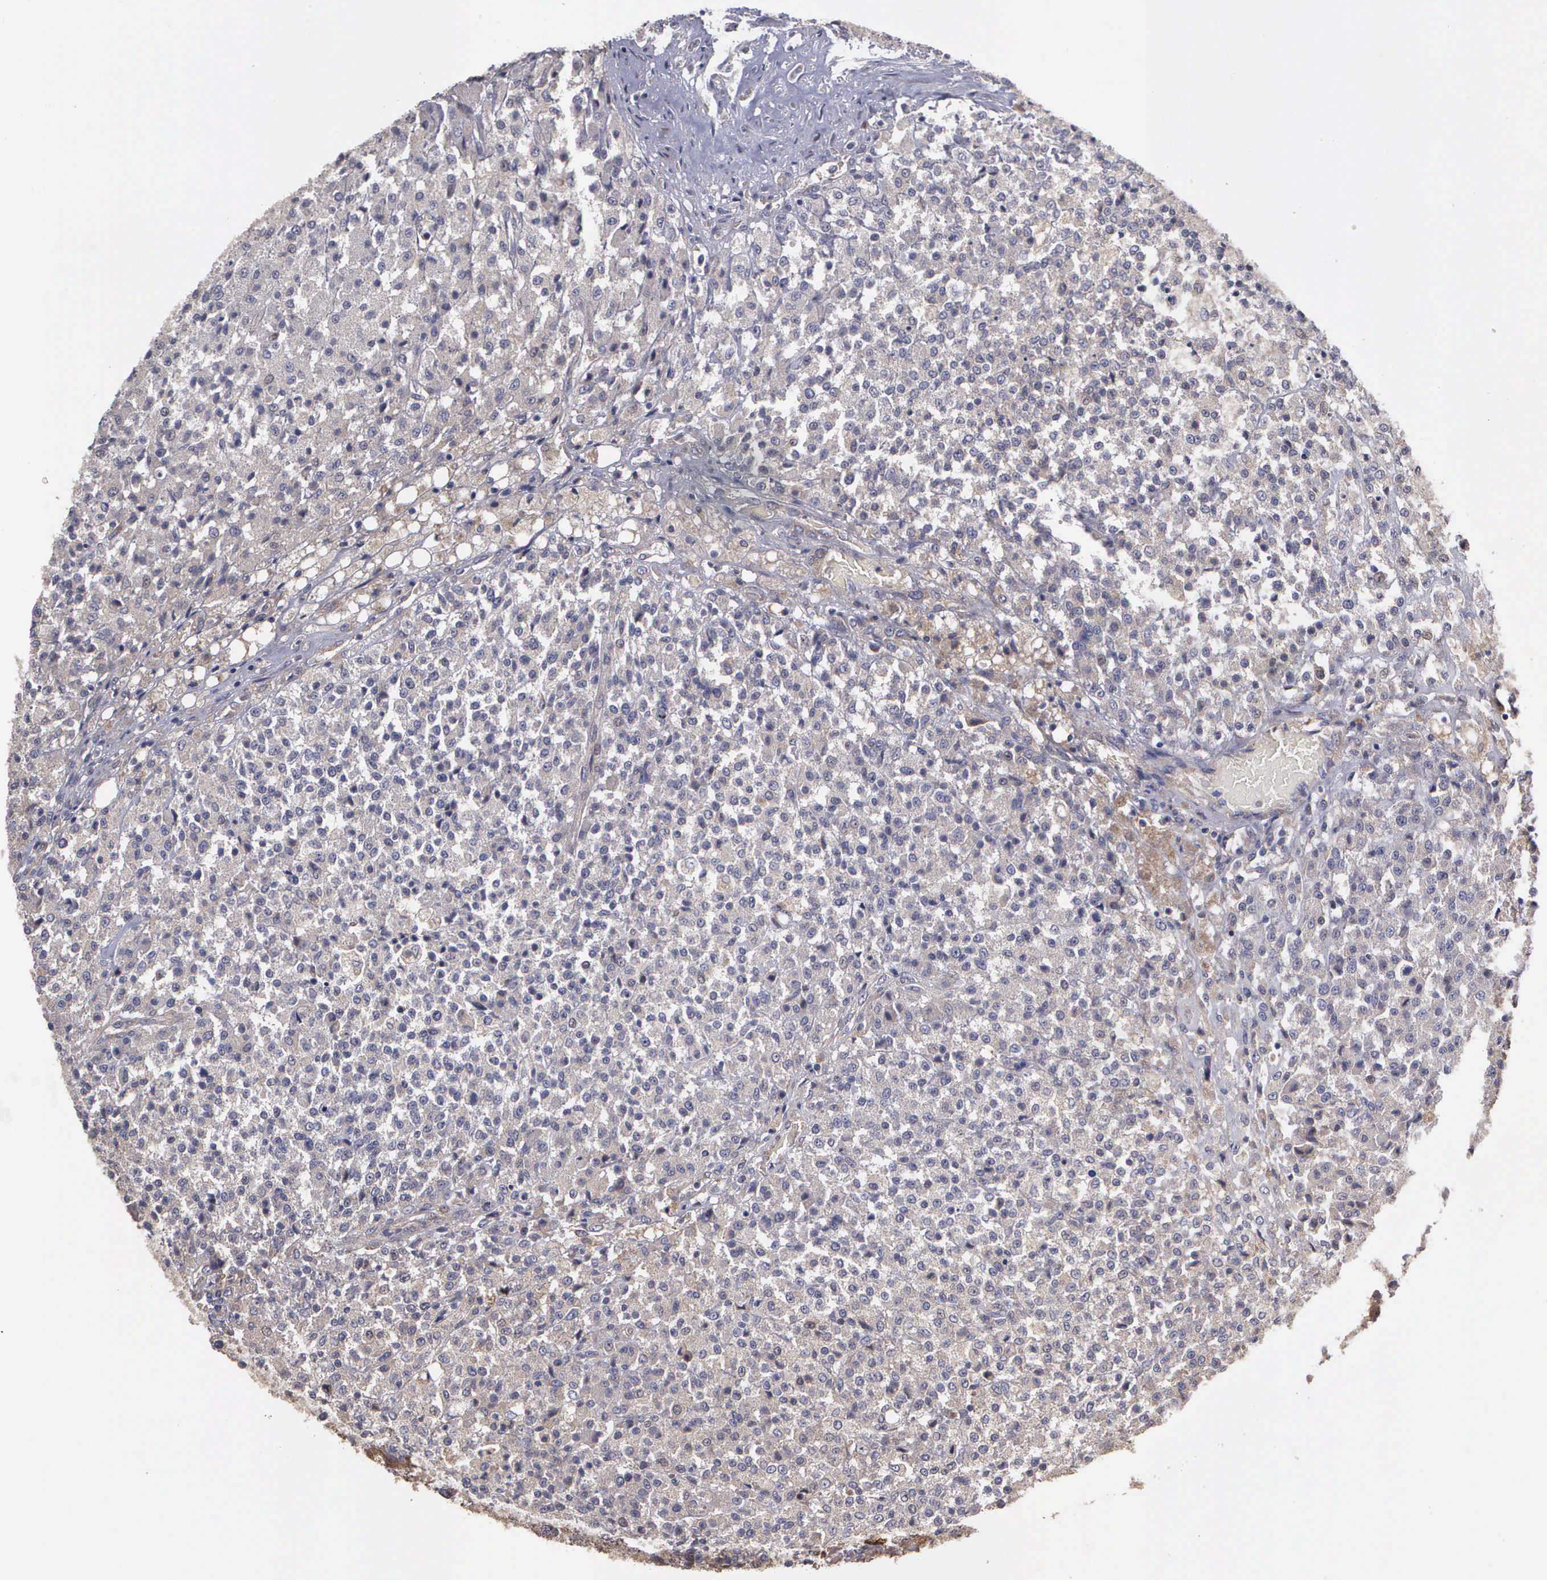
{"staining": {"intensity": "negative", "quantity": "none", "location": "none"}, "tissue": "testis cancer", "cell_type": "Tumor cells", "image_type": "cancer", "snomed": [{"axis": "morphology", "description": "Seminoma, NOS"}, {"axis": "topography", "description": "Testis"}], "caption": "The histopathology image demonstrates no staining of tumor cells in testis cancer.", "gene": "RTL10", "patient": {"sex": "male", "age": 59}}